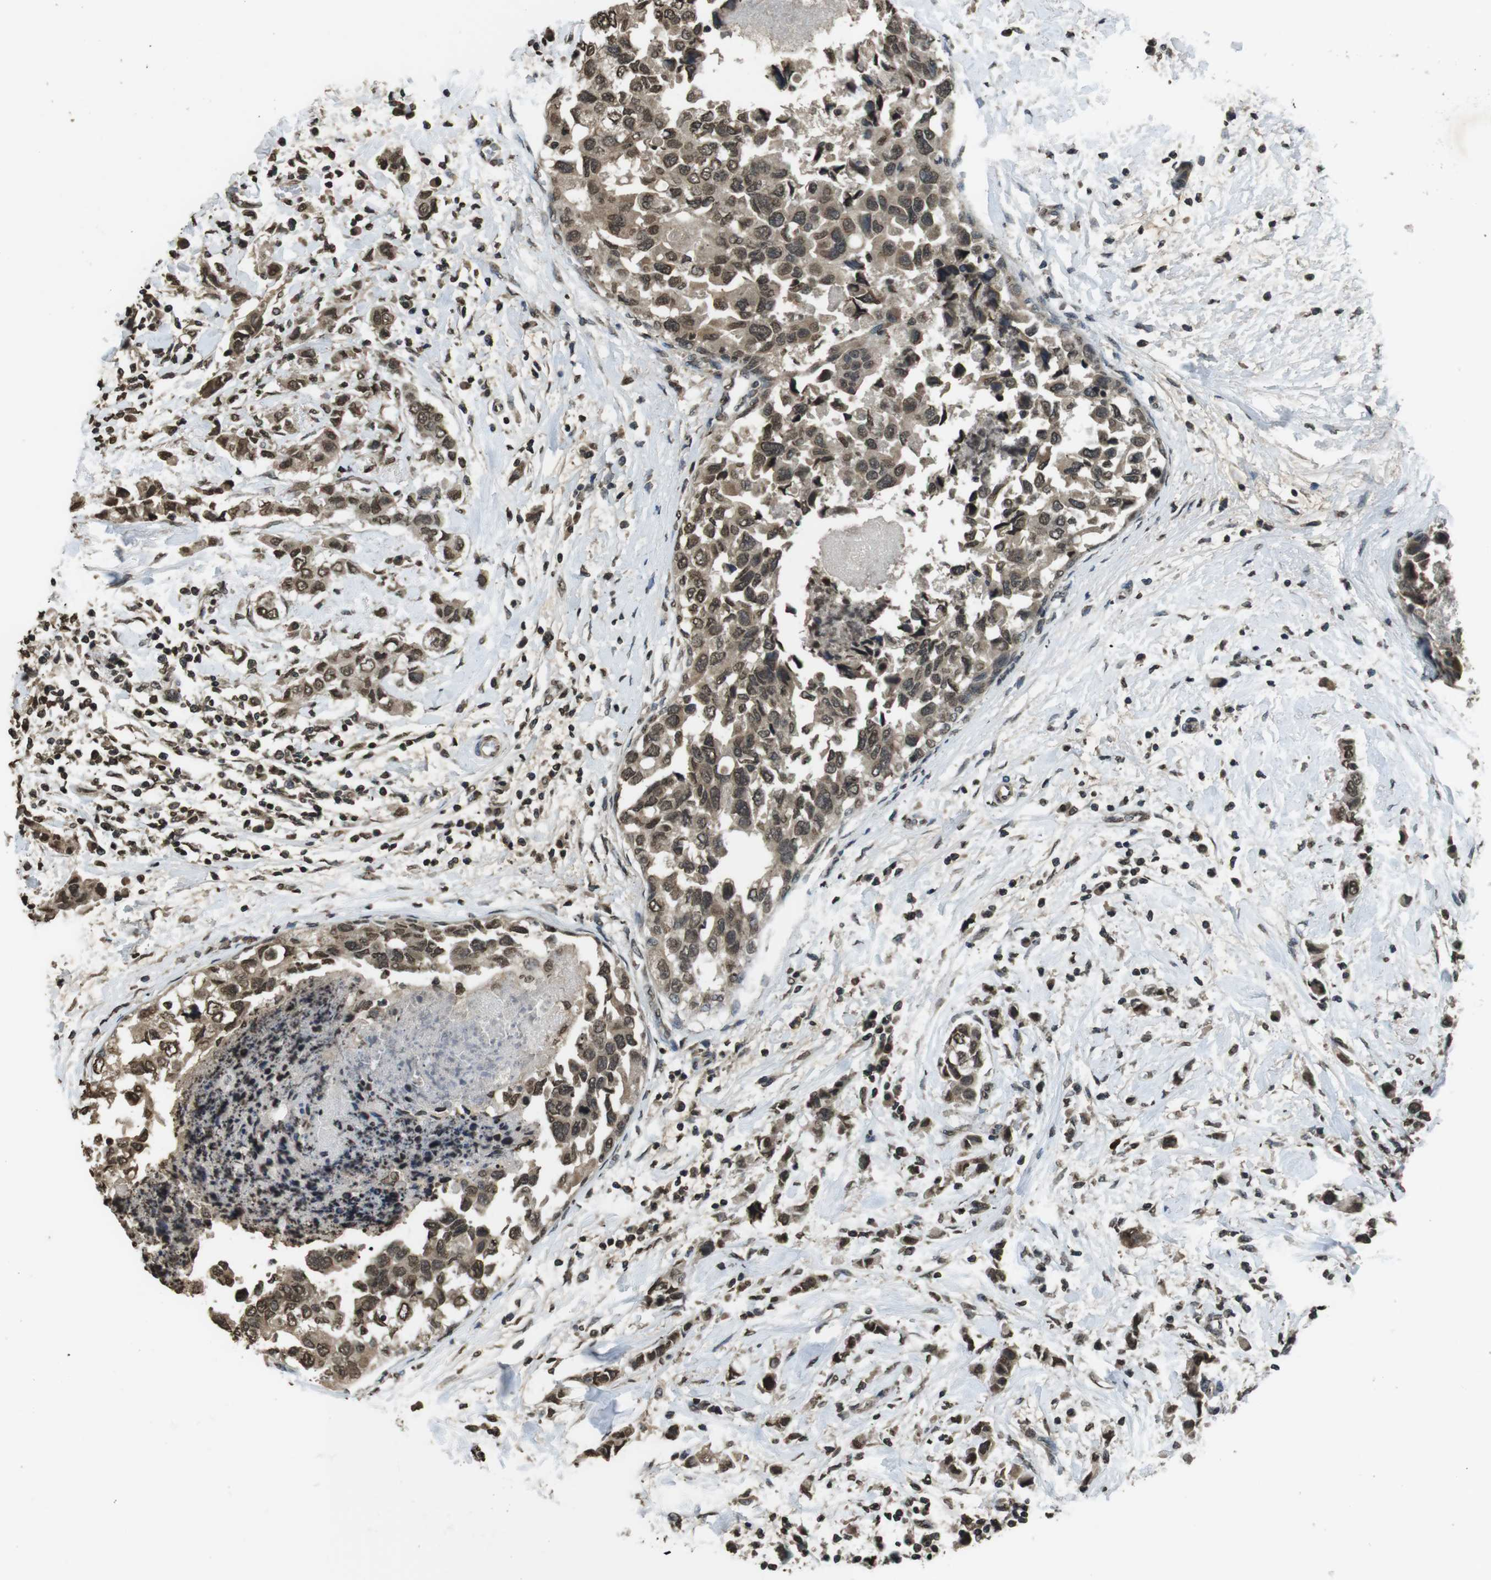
{"staining": {"intensity": "moderate", "quantity": ">75%", "location": "nuclear"}, "tissue": "breast cancer", "cell_type": "Tumor cells", "image_type": "cancer", "snomed": [{"axis": "morphology", "description": "Normal tissue, NOS"}, {"axis": "morphology", "description": "Duct carcinoma"}, {"axis": "topography", "description": "Breast"}], "caption": "This is an image of IHC staining of breast invasive ductal carcinoma, which shows moderate positivity in the nuclear of tumor cells.", "gene": "MAF", "patient": {"sex": "female", "age": 50}}